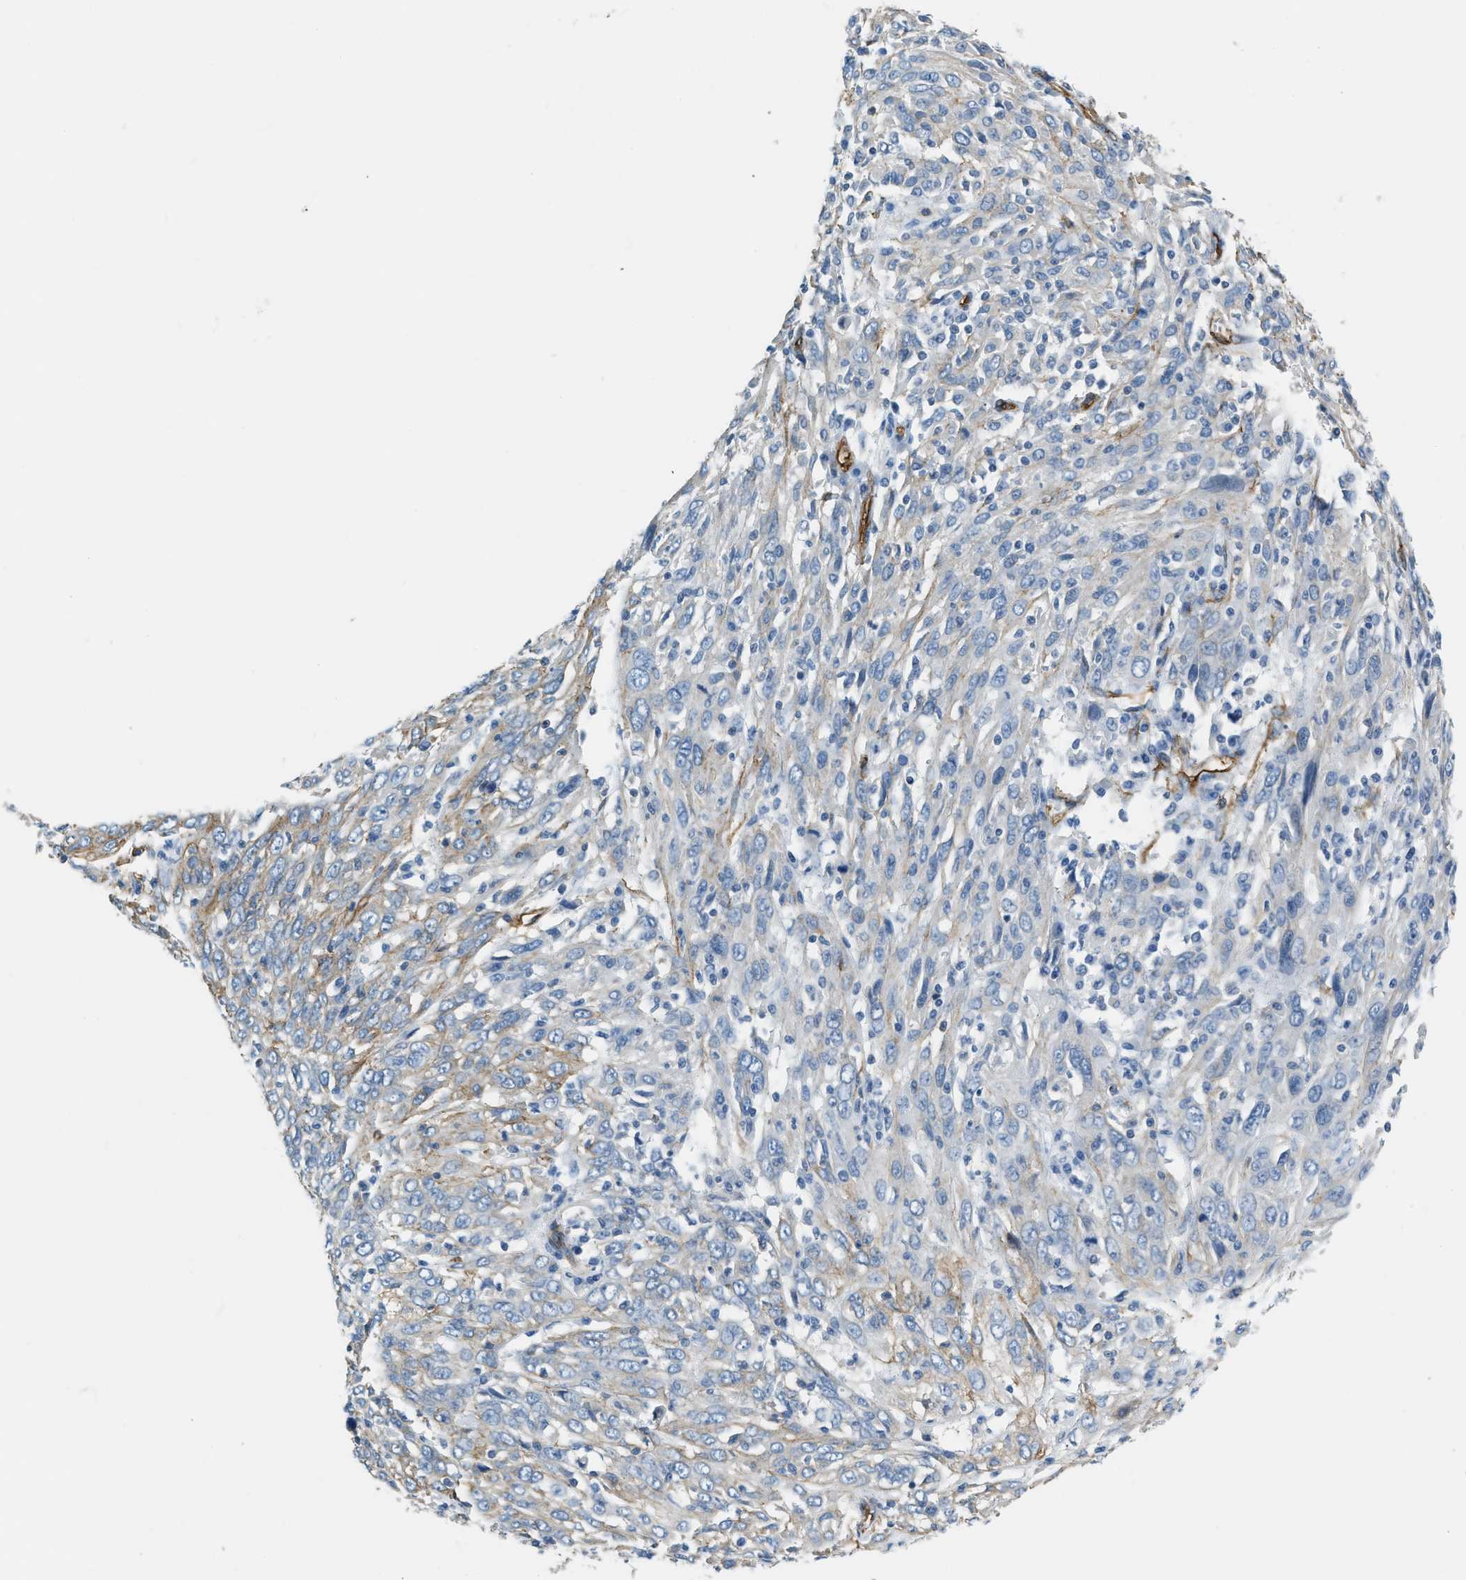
{"staining": {"intensity": "weak", "quantity": "25%-75%", "location": "cytoplasmic/membranous"}, "tissue": "cervical cancer", "cell_type": "Tumor cells", "image_type": "cancer", "snomed": [{"axis": "morphology", "description": "Squamous cell carcinoma, NOS"}, {"axis": "topography", "description": "Cervix"}], "caption": "Protein staining exhibits weak cytoplasmic/membranous expression in about 25%-75% of tumor cells in squamous cell carcinoma (cervical).", "gene": "TMEM43", "patient": {"sex": "female", "age": 46}}